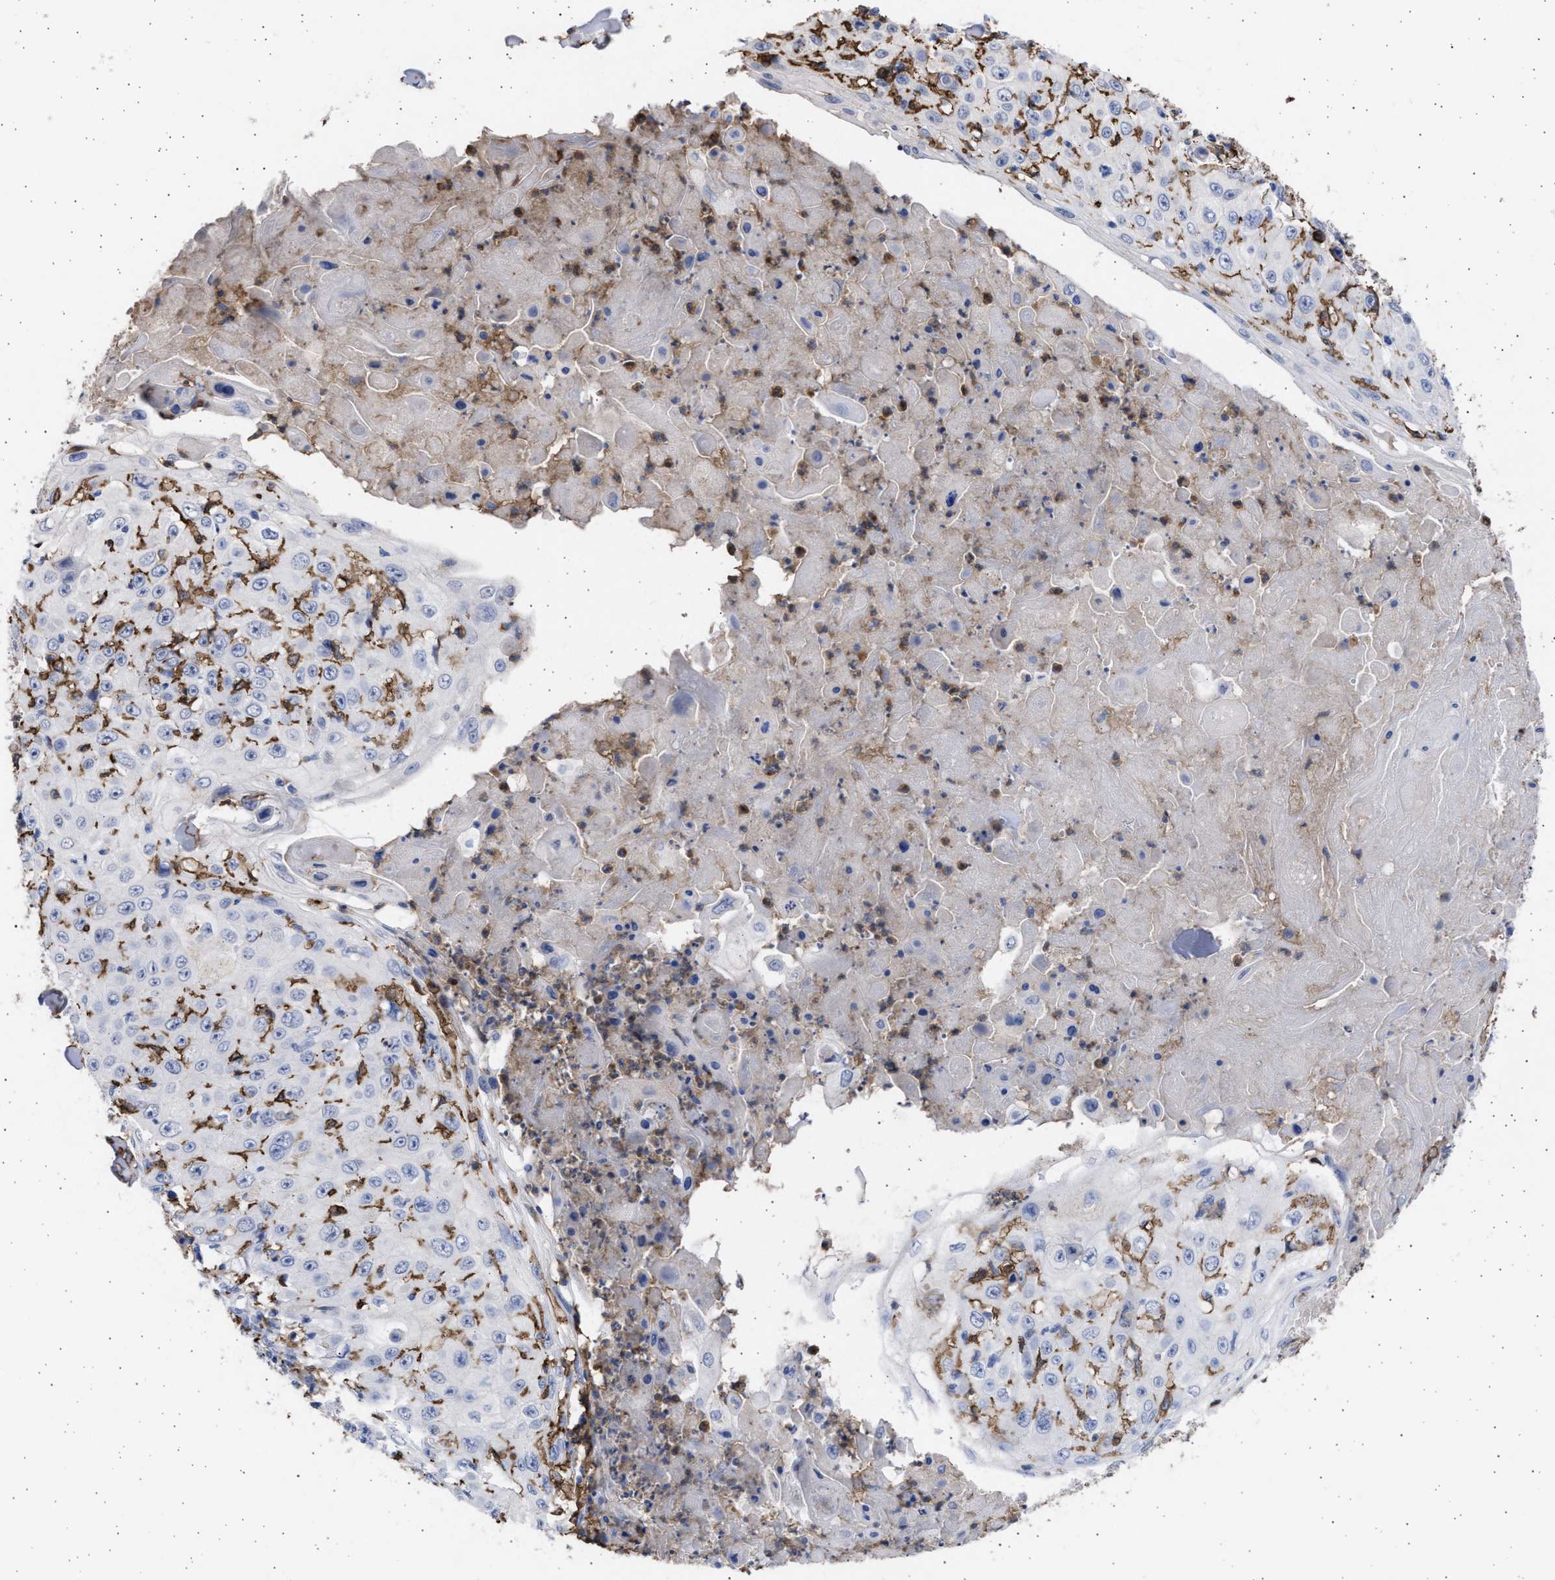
{"staining": {"intensity": "negative", "quantity": "none", "location": "none"}, "tissue": "skin cancer", "cell_type": "Tumor cells", "image_type": "cancer", "snomed": [{"axis": "morphology", "description": "Squamous cell carcinoma, NOS"}, {"axis": "topography", "description": "Skin"}], "caption": "High magnification brightfield microscopy of skin cancer (squamous cell carcinoma) stained with DAB (3,3'-diaminobenzidine) (brown) and counterstained with hematoxylin (blue): tumor cells show no significant staining. The staining was performed using DAB (3,3'-diaminobenzidine) to visualize the protein expression in brown, while the nuclei were stained in blue with hematoxylin (Magnification: 20x).", "gene": "FCER1A", "patient": {"sex": "male", "age": 86}}